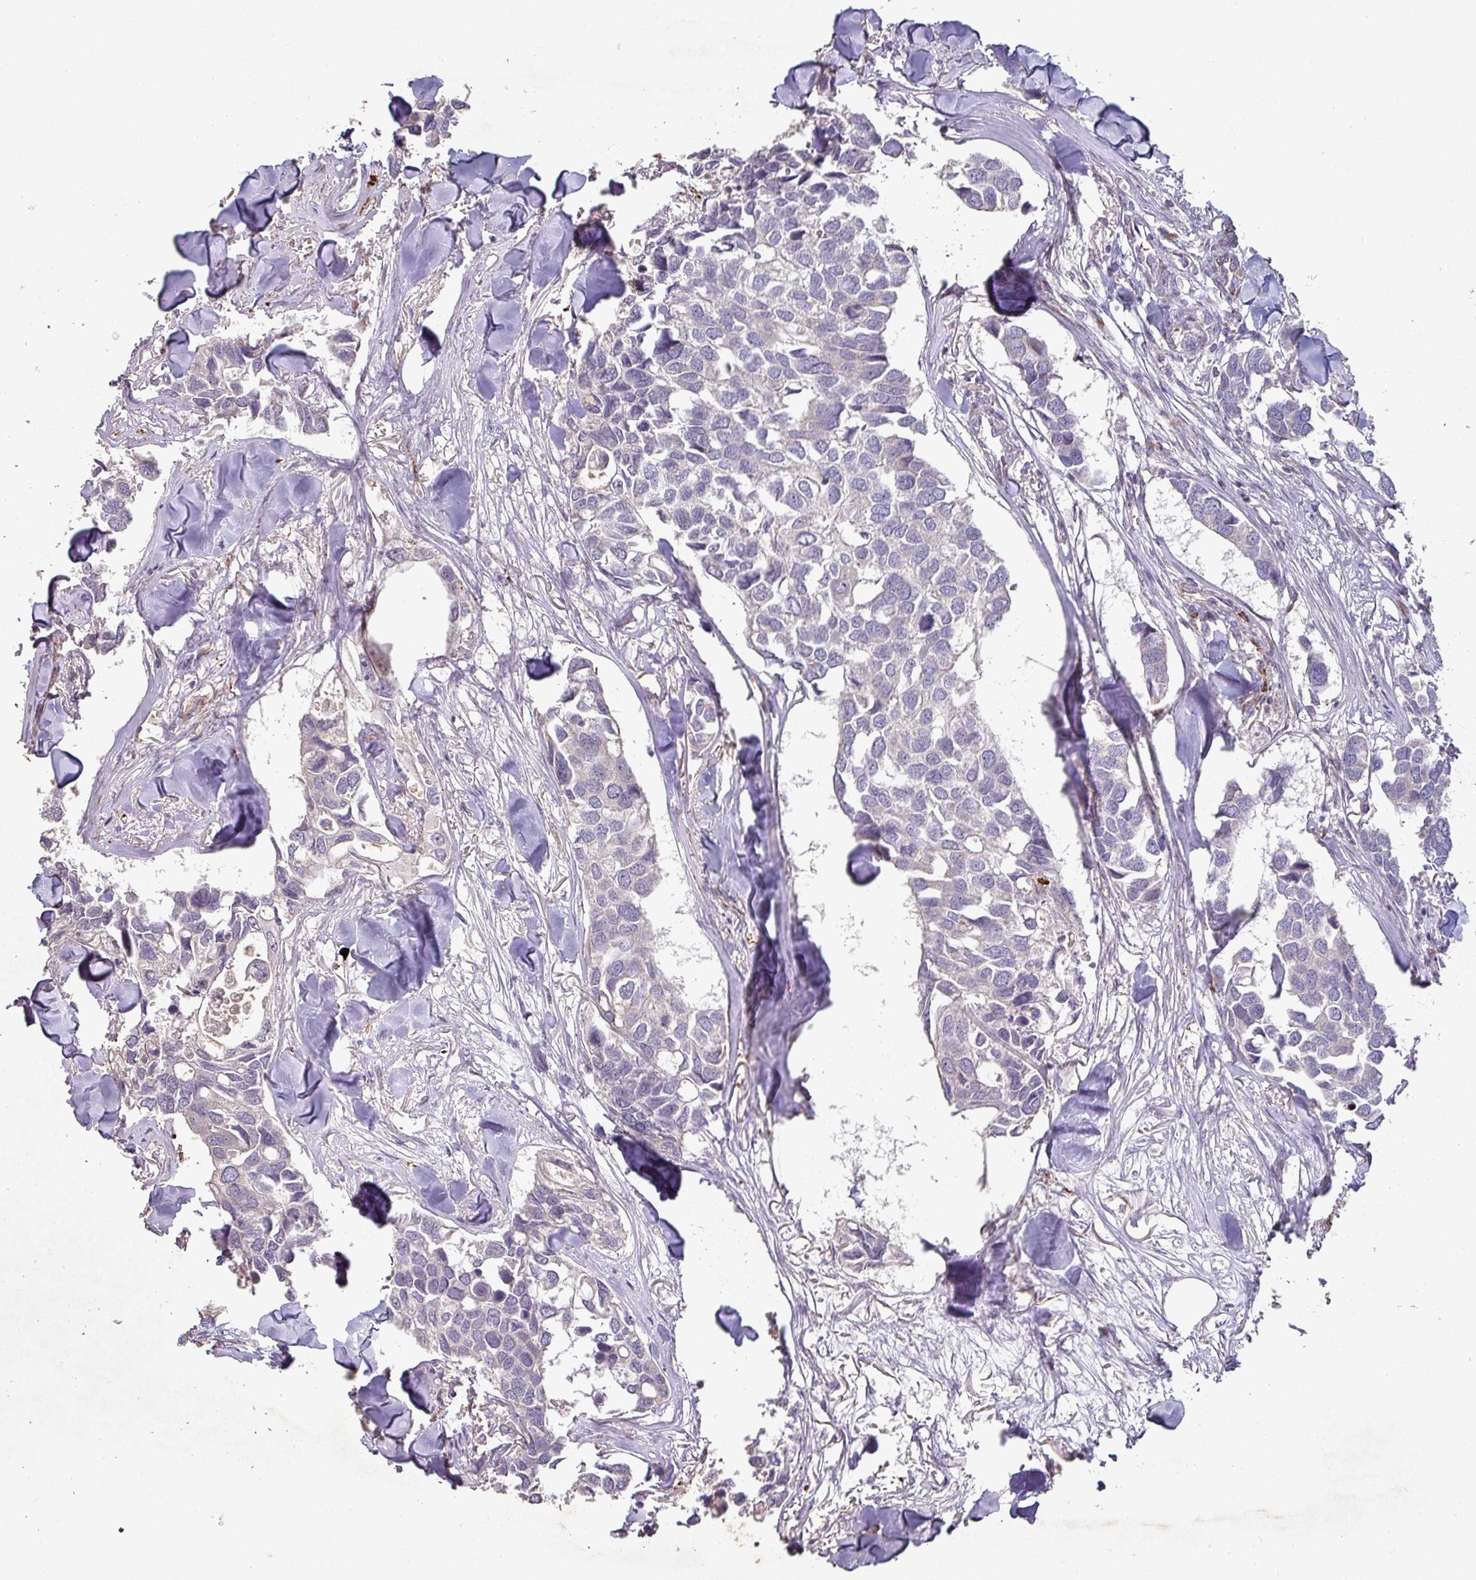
{"staining": {"intensity": "negative", "quantity": "none", "location": "none"}, "tissue": "breast cancer", "cell_type": "Tumor cells", "image_type": "cancer", "snomed": [{"axis": "morphology", "description": "Duct carcinoma"}, {"axis": "topography", "description": "Breast"}], "caption": "IHC histopathology image of human breast cancer stained for a protein (brown), which reveals no expression in tumor cells. (DAB immunohistochemistry (IHC), high magnification).", "gene": "RPL23A", "patient": {"sex": "female", "age": 83}}